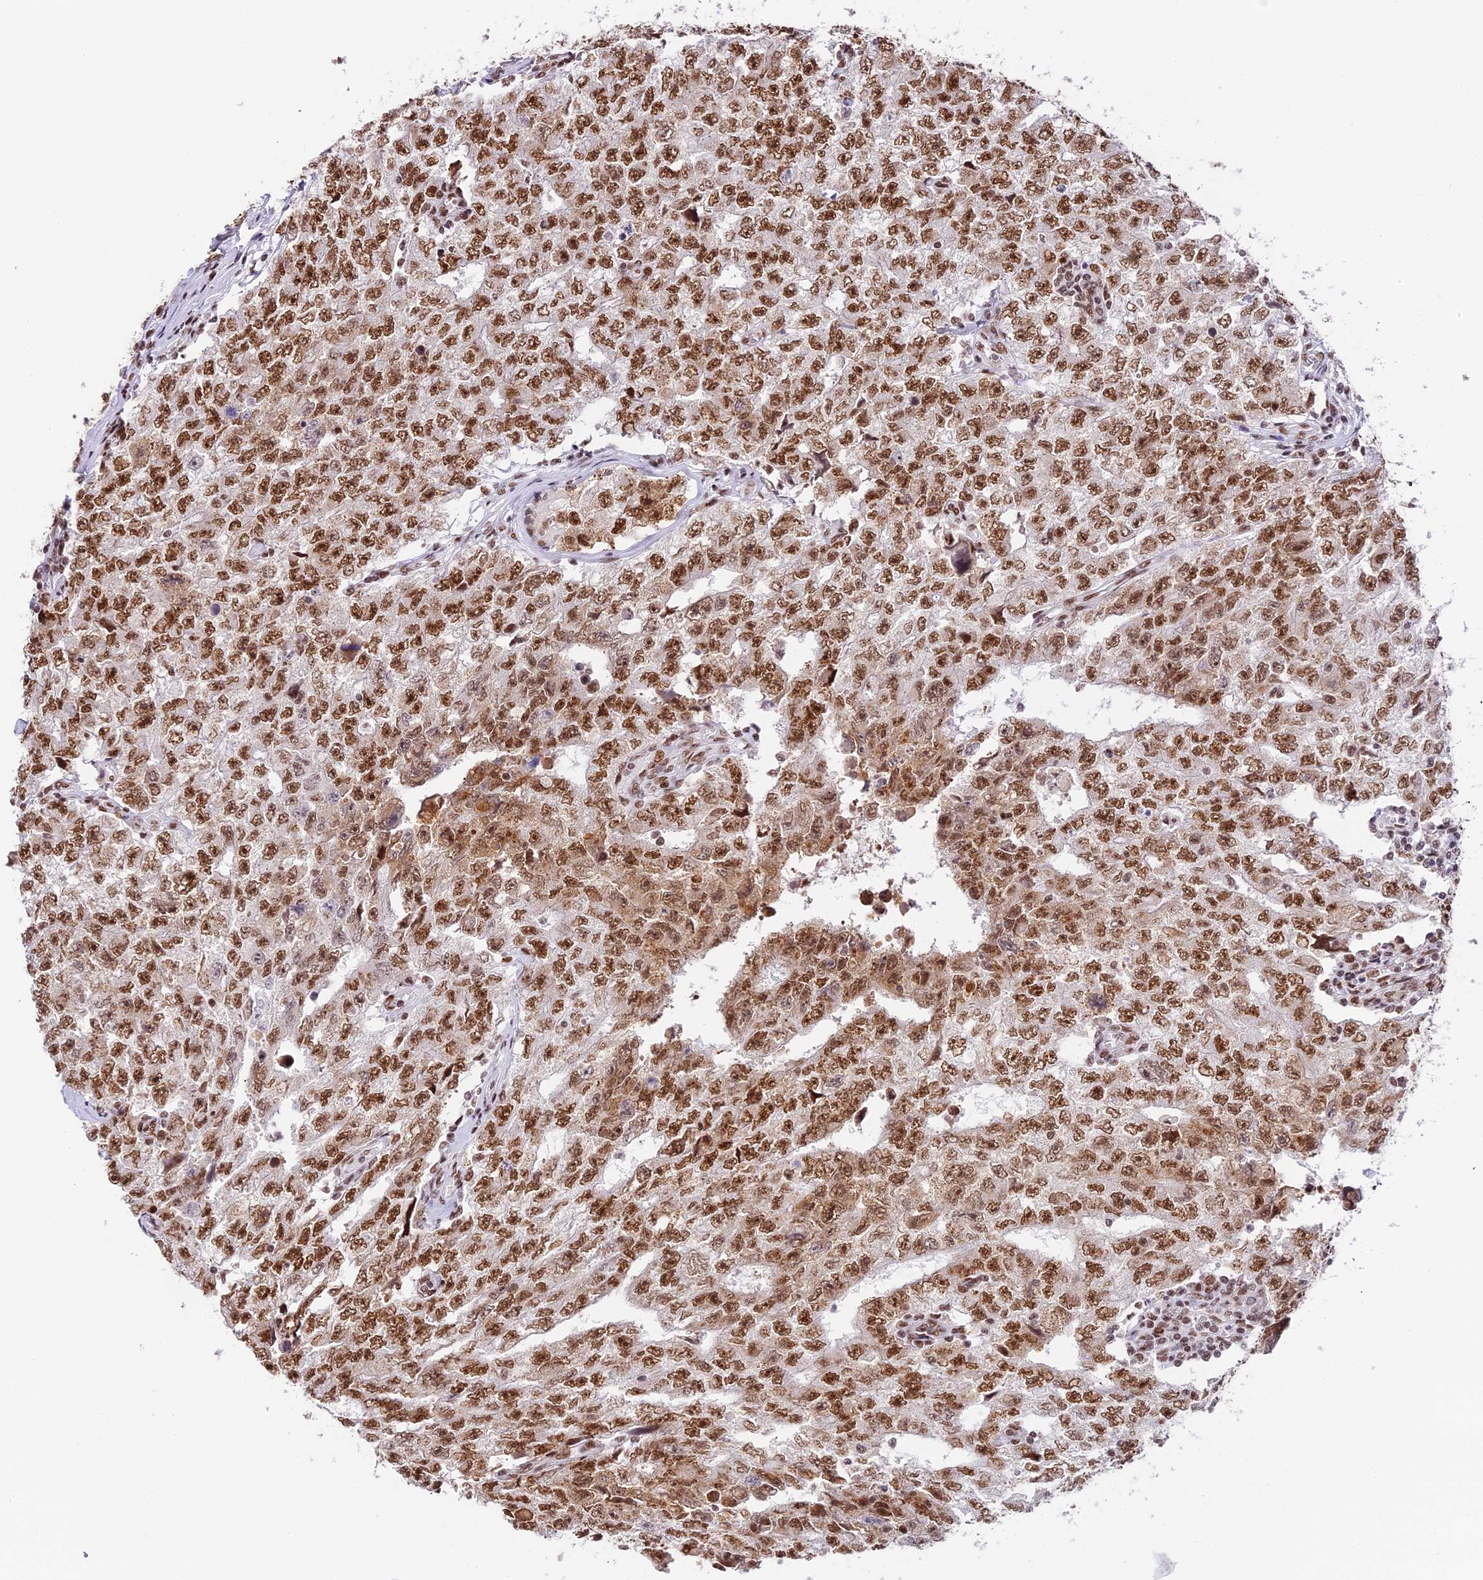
{"staining": {"intensity": "moderate", "quantity": ">75%", "location": "nuclear"}, "tissue": "testis cancer", "cell_type": "Tumor cells", "image_type": "cancer", "snomed": [{"axis": "morphology", "description": "Carcinoma, Embryonal, NOS"}, {"axis": "topography", "description": "Testis"}], "caption": "This histopathology image displays embryonal carcinoma (testis) stained with IHC to label a protein in brown. The nuclear of tumor cells show moderate positivity for the protein. Nuclei are counter-stained blue.", "gene": "SBNO1", "patient": {"sex": "male", "age": 17}}